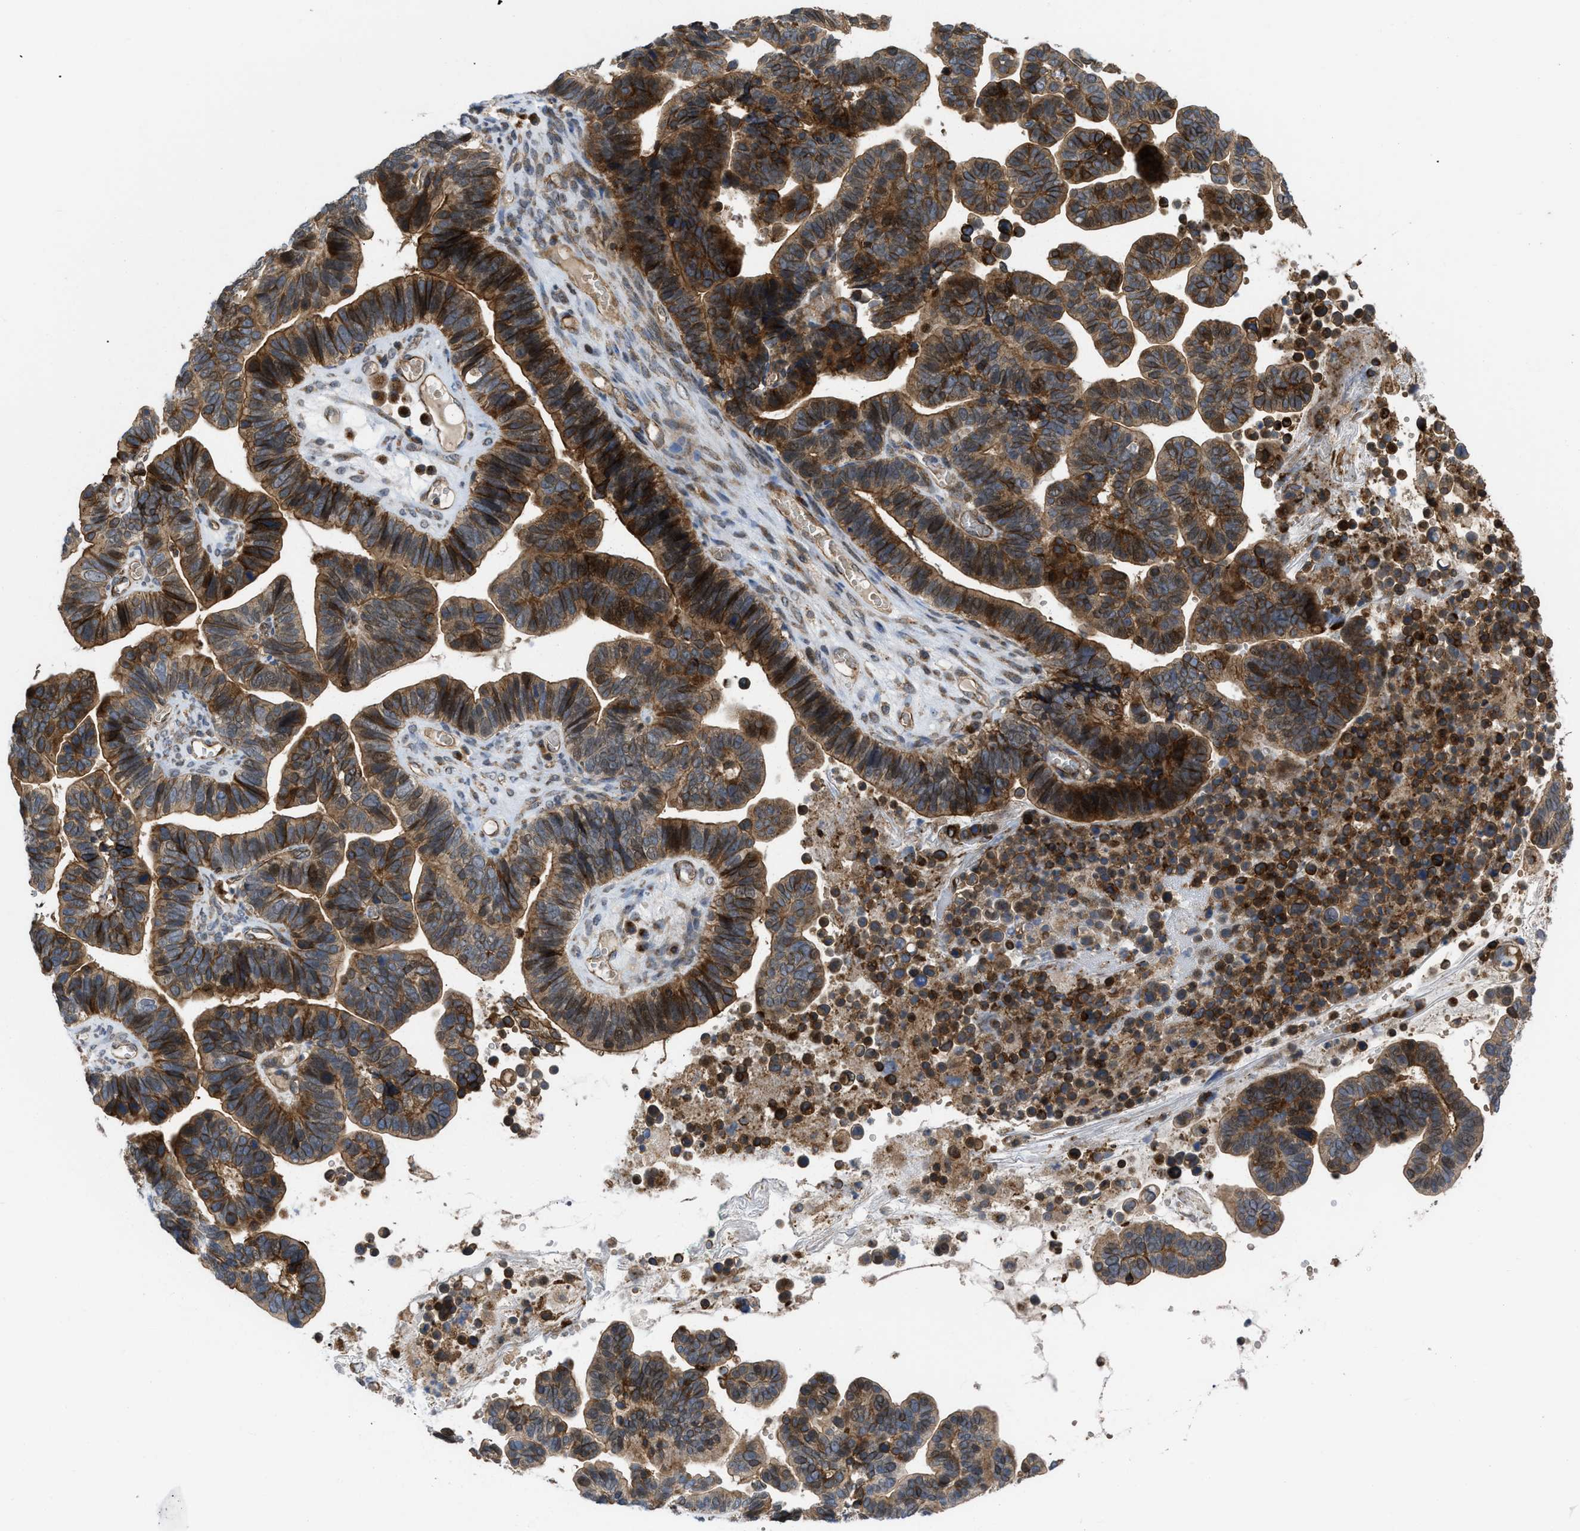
{"staining": {"intensity": "strong", "quantity": ">75%", "location": "cytoplasmic/membranous,nuclear"}, "tissue": "ovarian cancer", "cell_type": "Tumor cells", "image_type": "cancer", "snomed": [{"axis": "morphology", "description": "Cystadenocarcinoma, serous, NOS"}, {"axis": "topography", "description": "Ovary"}], "caption": "A high-resolution histopathology image shows immunohistochemistry (IHC) staining of ovarian serous cystadenocarcinoma, which reveals strong cytoplasmic/membranous and nuclear expression in approximately >75% of tumor cells. (Brightfield microscopy of DAB IHC at high magnification).", "gene": "GPATCH2L", "patient": {"sex": "female", "age": 56}}